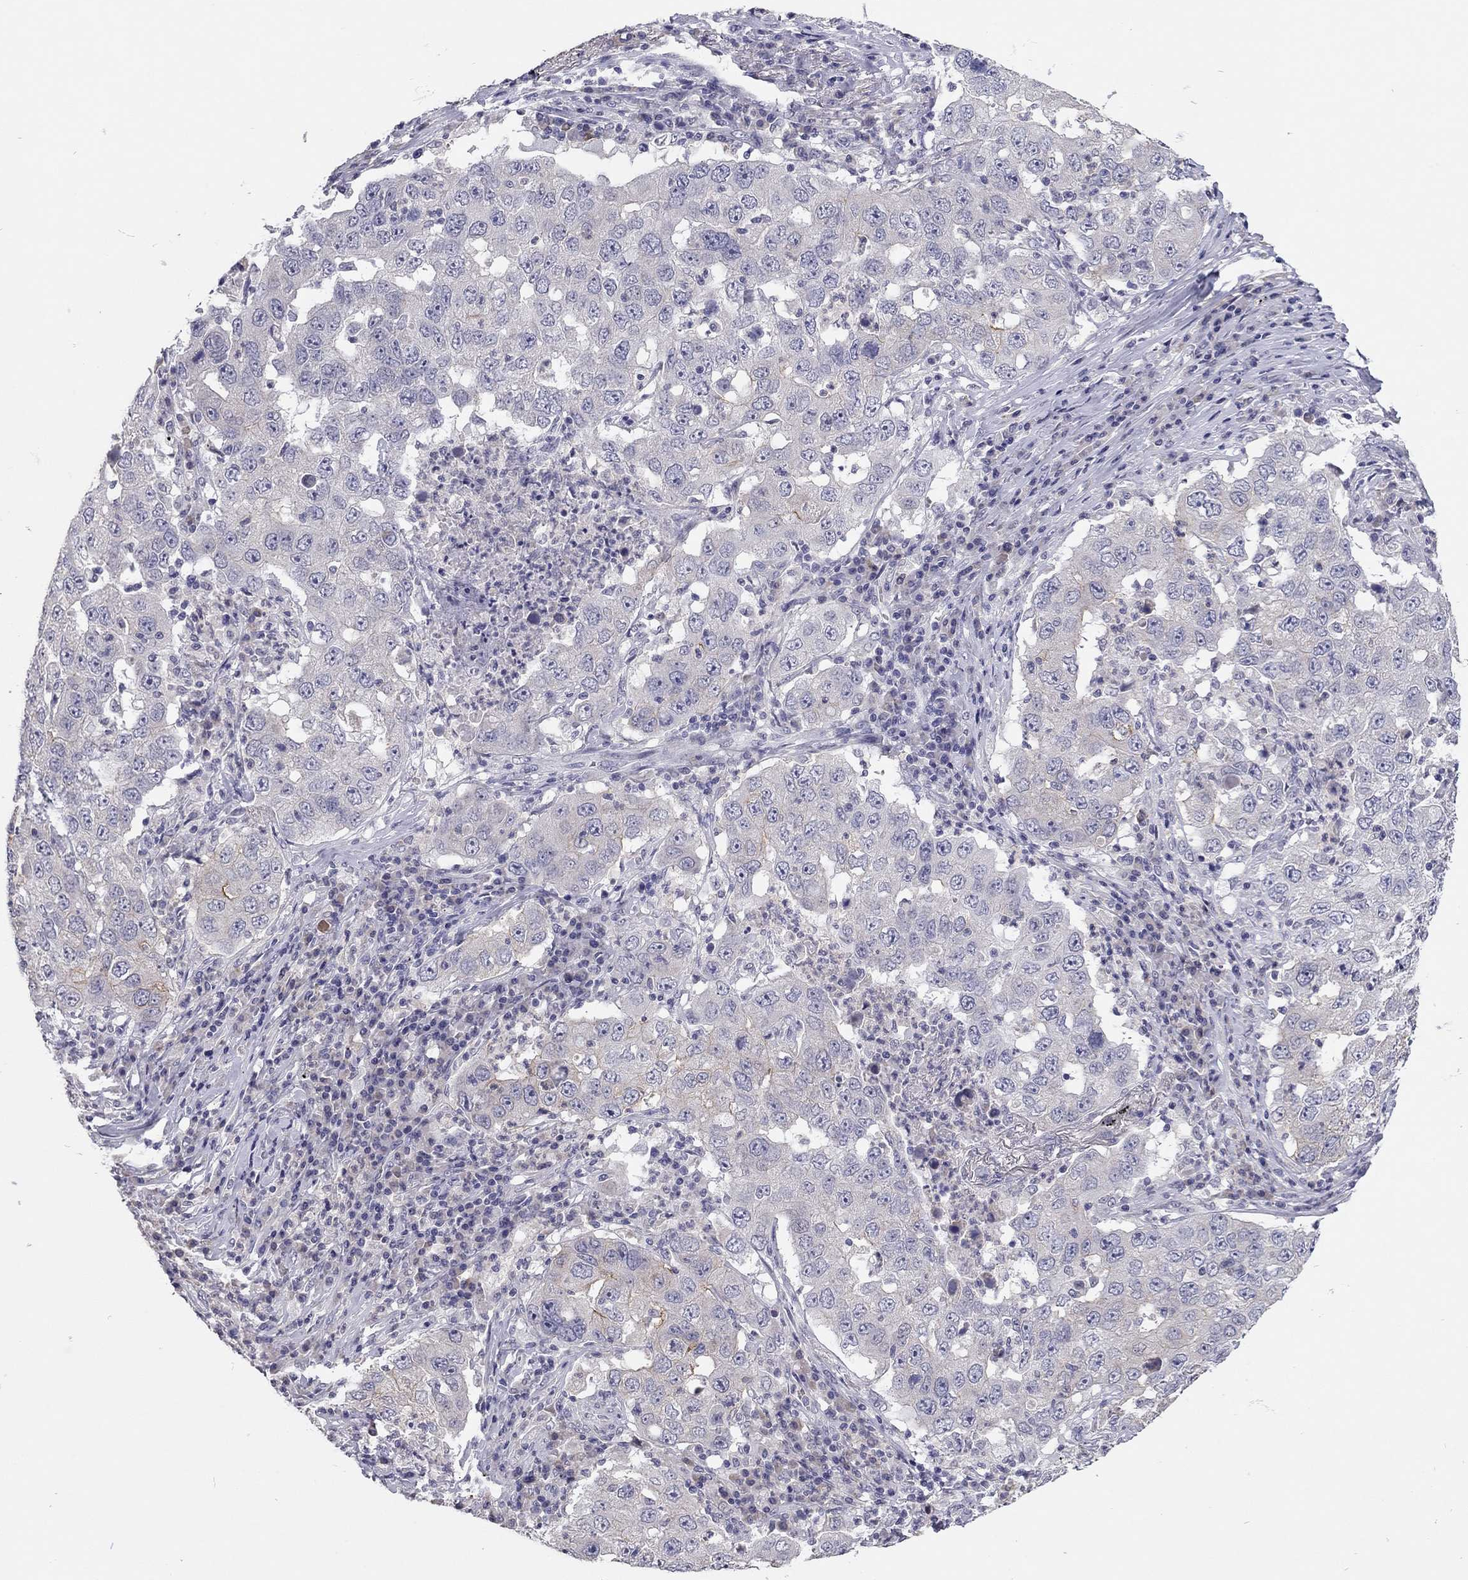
{"staining": {"intensity": "negative", "quantity": "none", "location": "none"}, "tissue": "lung cancer", "cell_type": "Tumor cells", "image_type": "cancer", "snomed": [{"axis": "morphology", "description": "Adenocarcinoma, NOS"}, {"axis": "topography", "description": "Lung"}], "caption": "Immunohistochemistry (IHC) image of adenocarcinoma (lung) stained for a protein (brown), which demonstrates no expression in tumor cells.", "gene": "SCARB1", "patient": {"sex": "male", "age": 73}}